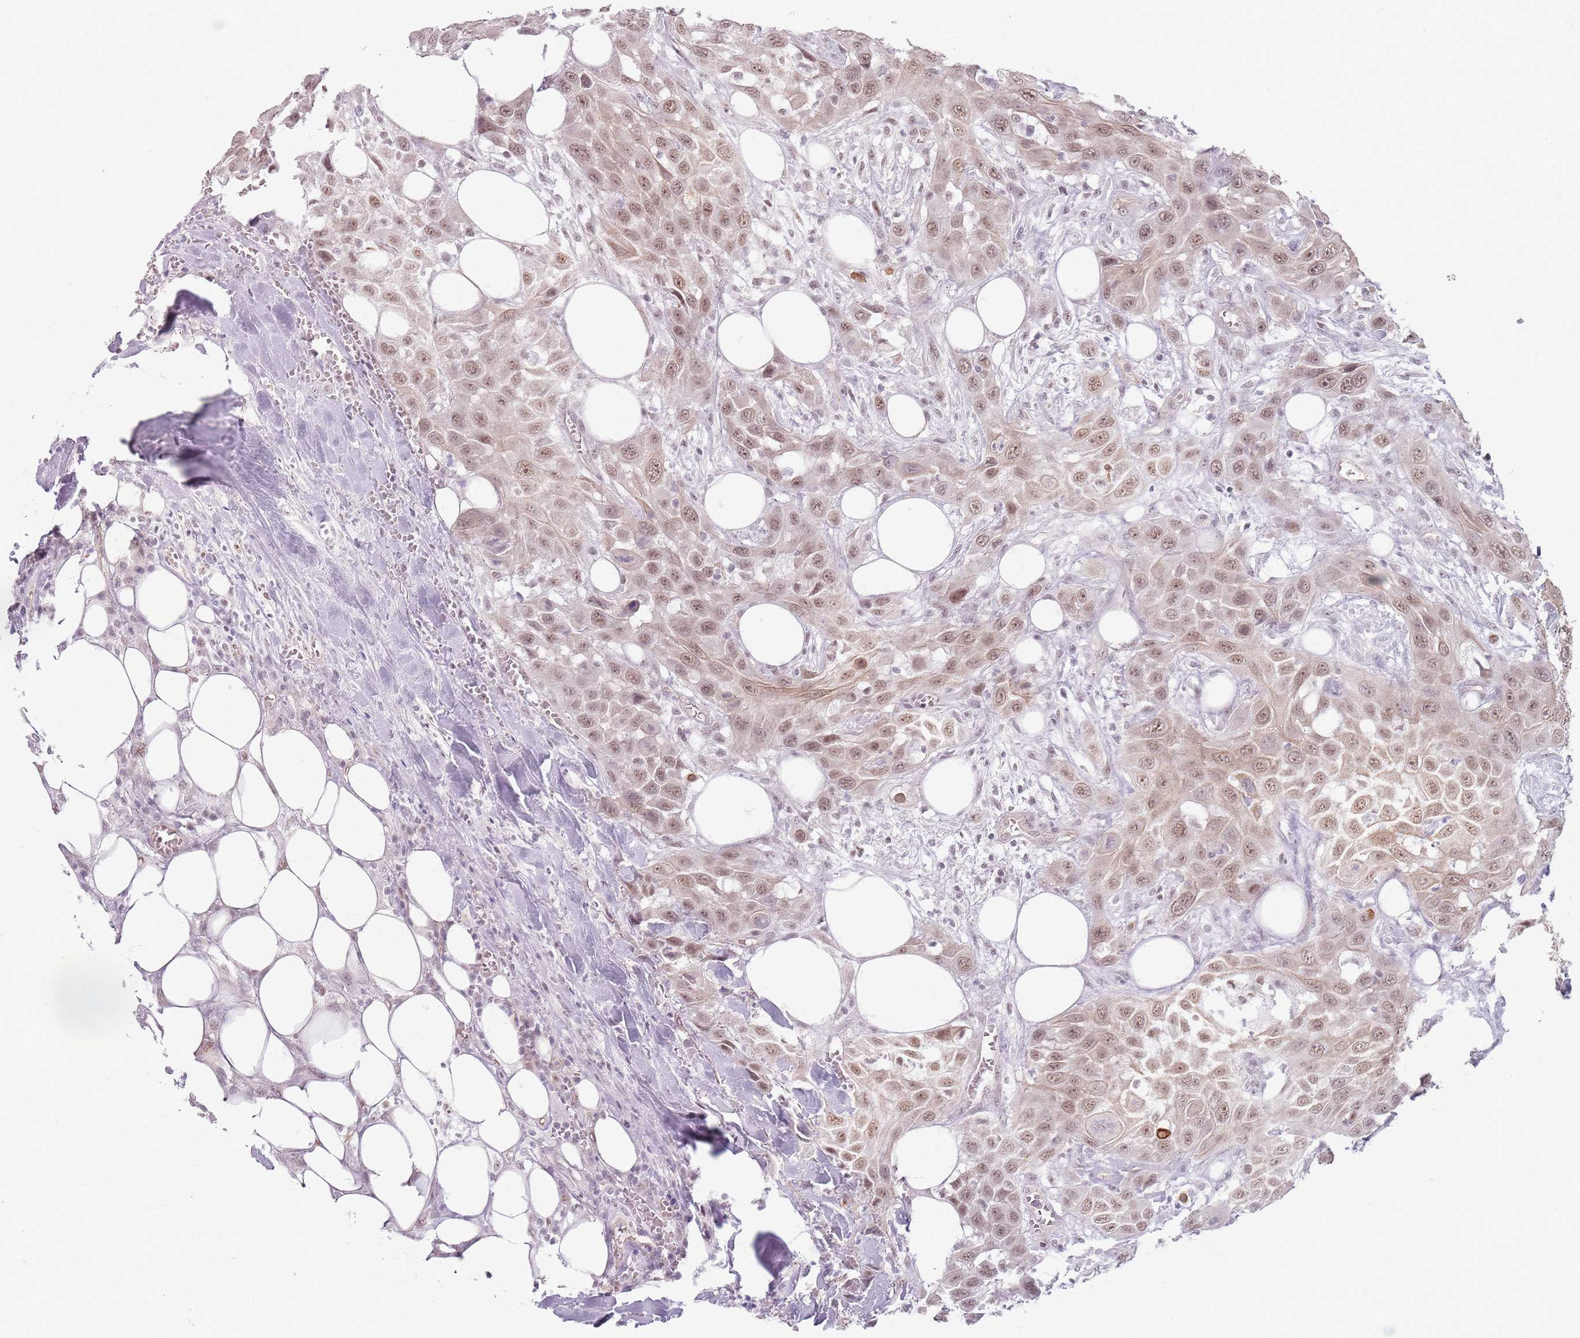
{"staining": {"intensity": "moderate", "quantity": ">75%", "location": "nuclear"}, "tissue": "head and neck cancer", "cell_type": "Tumor cells", "image_type": "cancer", "snomed": [{"axis": "morphology", "description": "Squamous cell carcinoma, NOS"}, {"axis": "topography", "description": "Head-Neck"}], "caption": "An image of human head and neck cancer stained for a protein shows moderate nuclear brown staining in tumor cells. The staining was performed using DAB, with brown indicating positive protein expression. Nuclei are stained blue with hematoxylin.", "gene": "KCNA5", "patient": {"sex": "male", "age": 81}}